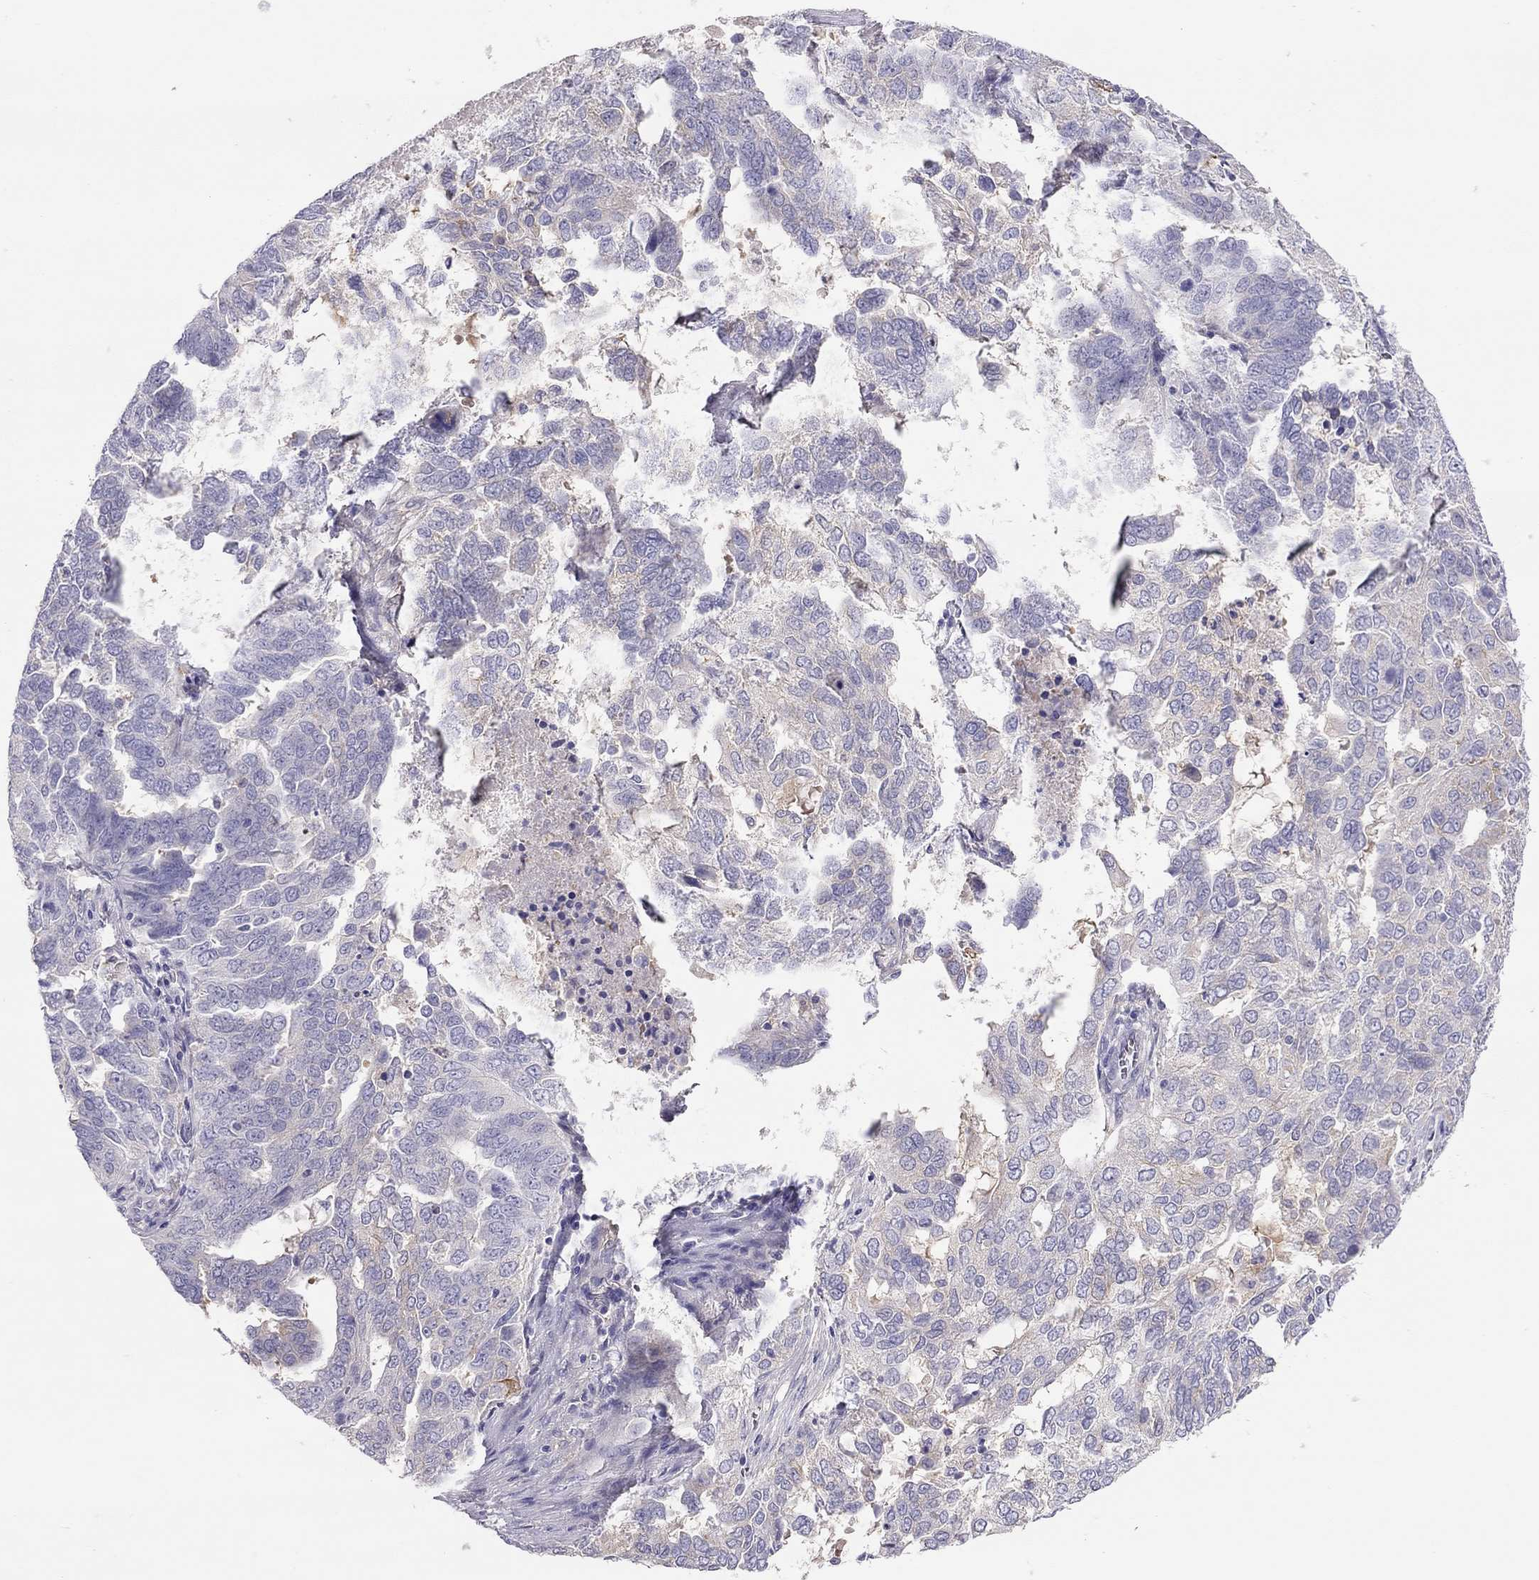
{"staining": {"intensity": "weak", "quantity": "<25%", "location": "cytoplasmic/membranous"}, "tissue": "ovarian cancer", "cell_type": "Tumor cells", "image_type": "cancer", "snomed": [{"axis": "morphology", "description": "Carcinoma, endometroid"}, {"axis": "topography", "description": "Soft tissue"}, {"axis": "topography", "description": "Ovary"}], "caption": "Human ovarian cancer (endometroid carcinoma) stained for a protein using immunohistochemistry shows no positivity in tumor cells.", "gene": "ALOX15B", "patient": {"sex": "female", "age": 52}}